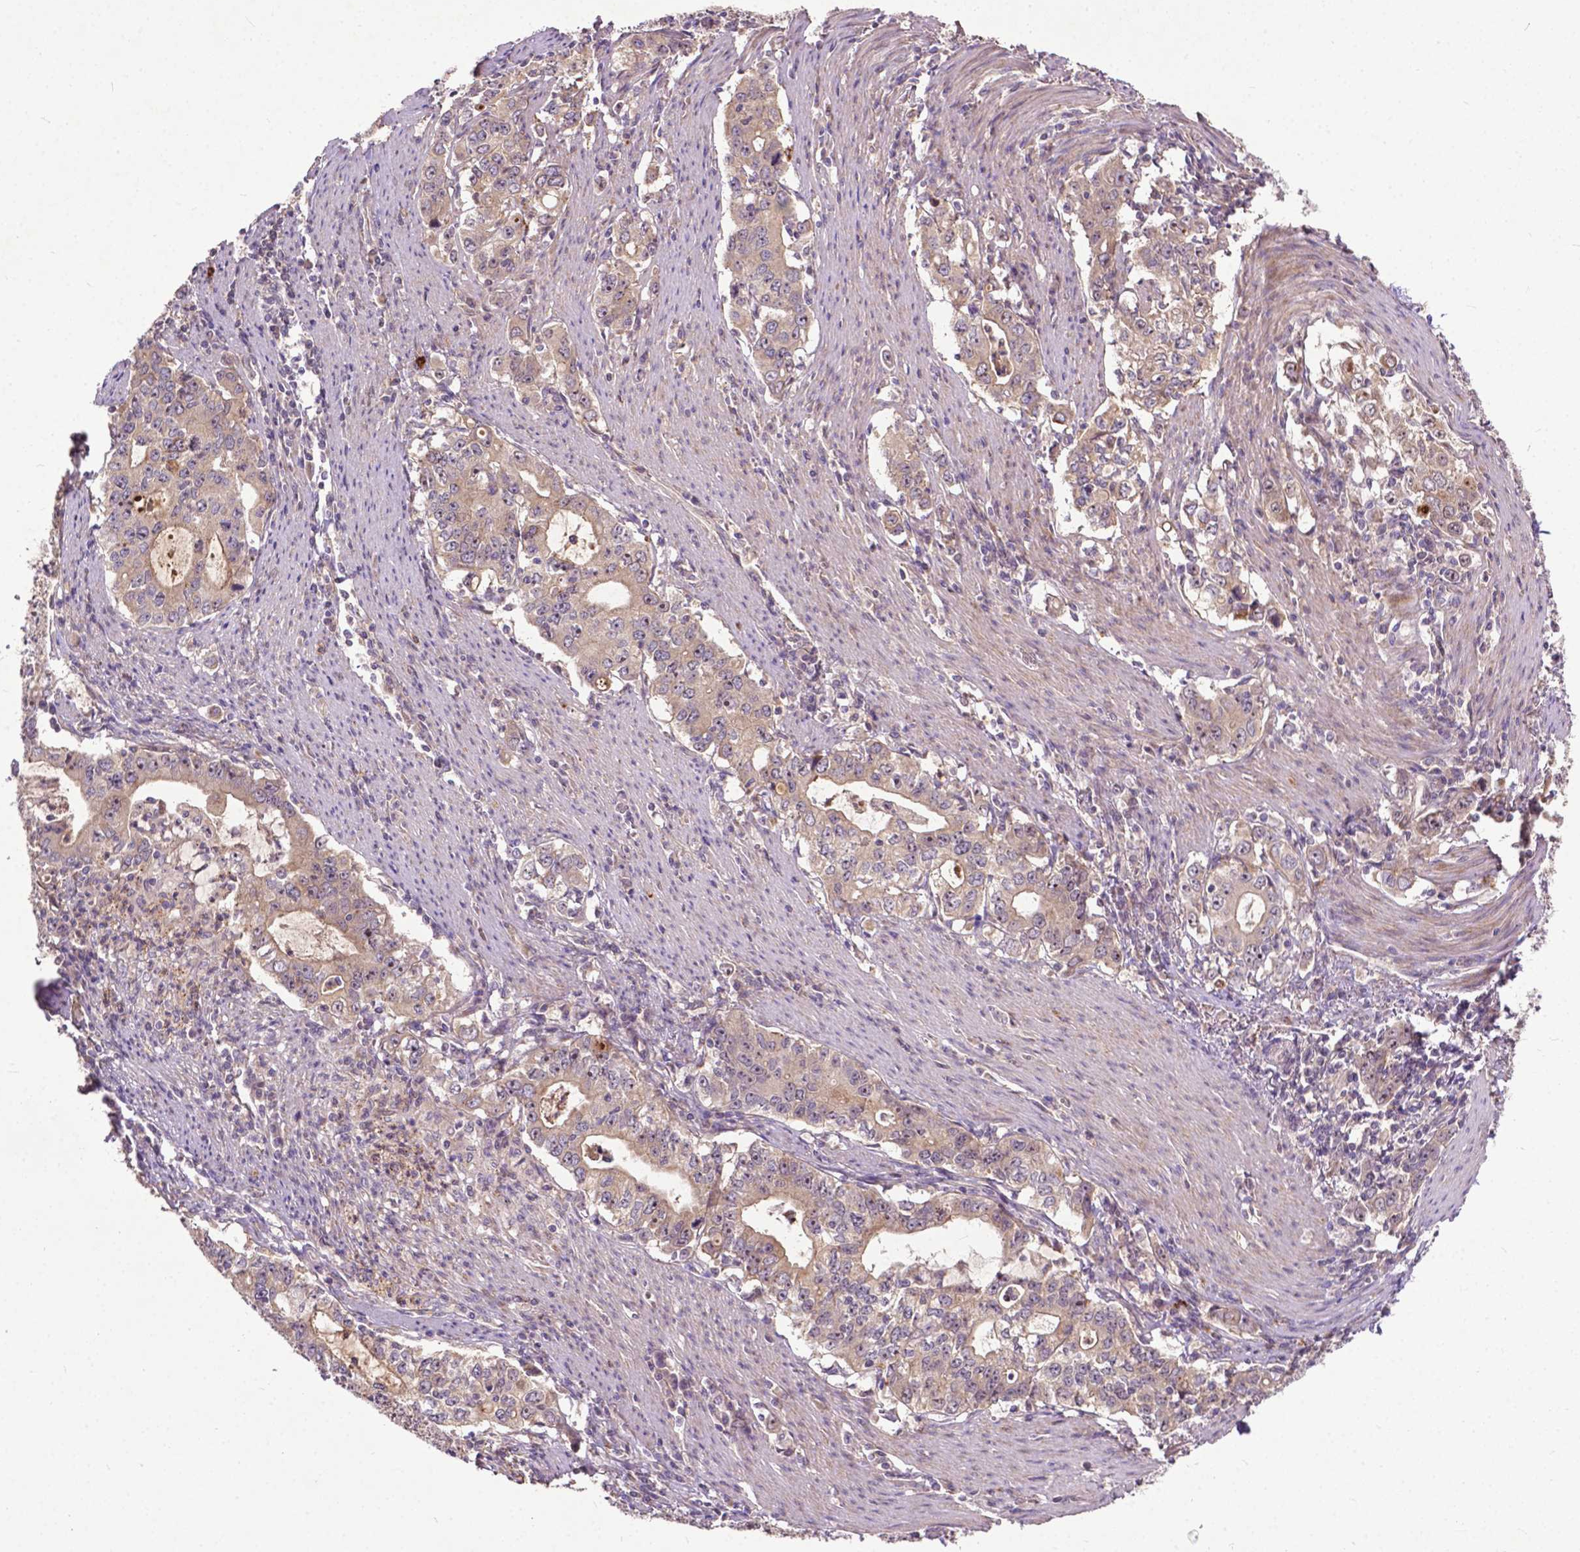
{"staining": {"intensity": "weak", "quantity": "25%-75%", "location": "cytoplasmic/membranous"}, "tissue": "stomach cancer", "cell_type": "Tumor cells", "image_type": "cancer", "snomed": [{"axis": "morphology", "description": "Adenocarcinoma, NOS"}, {"axis": "topography", "description": "Stomach, lower"}], "caption": "Tumor cells exhibit weak cytoplasmic/membranous expression in about 25%-75% of cells in stomach cancer (adenocarcinoma). (DAB (3,3'-diaminobenzidine) = brown stain, brightfield microscopy at high magnification).", "gene": "PARP3", "patient": {"sex": "female", "age": 72}}